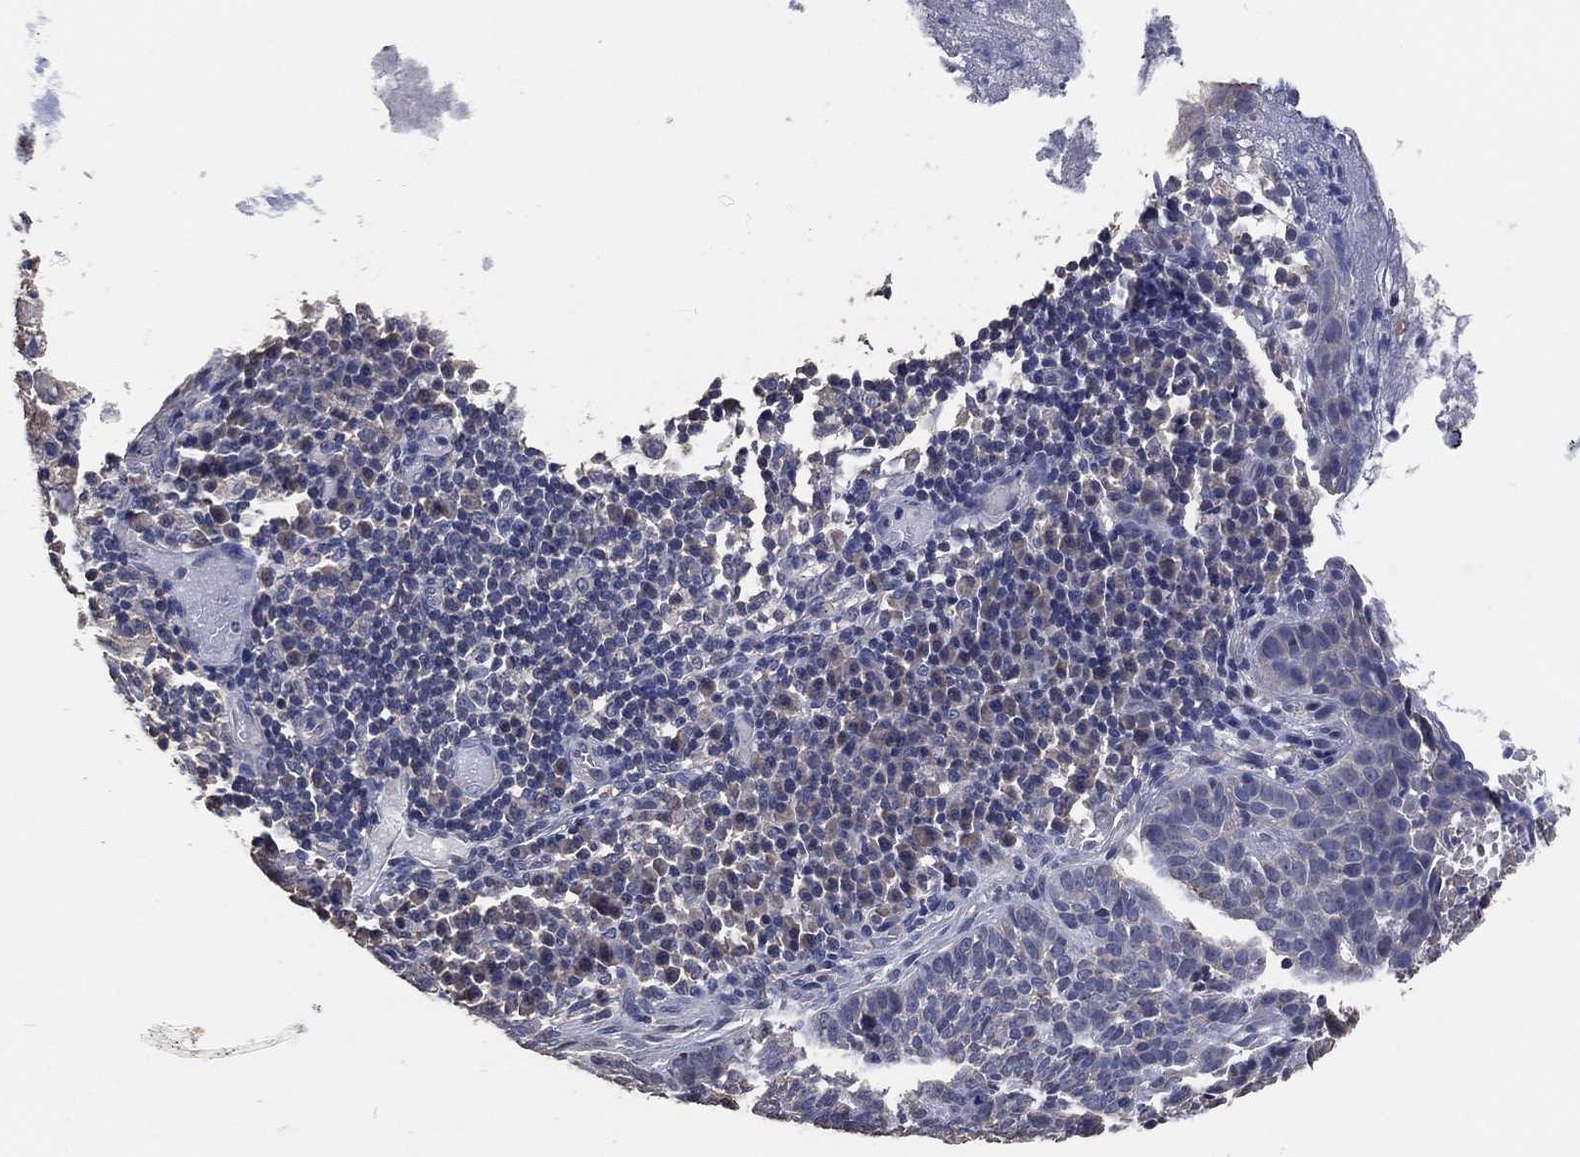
{"staining": {"intensity": "negative", "quantity": "none", "location": "none"}, "tissue": "skin cancer", "cell_type": "Tumor cells", "image_type": "cancer", "snomed": [{"axis": "morphology", "description": "Basal cell carcinoma"}, {"axis": "topography", "description": "Skin"}], "caption": "Immunohistochemistry (IHC) photomicrograph of human basal cell carcinoma (skin) stained for a protein (brown), which shows no staining in tumor cells.", "gene": "KLK5", "patient": {"sex": "female", "age": 69}}